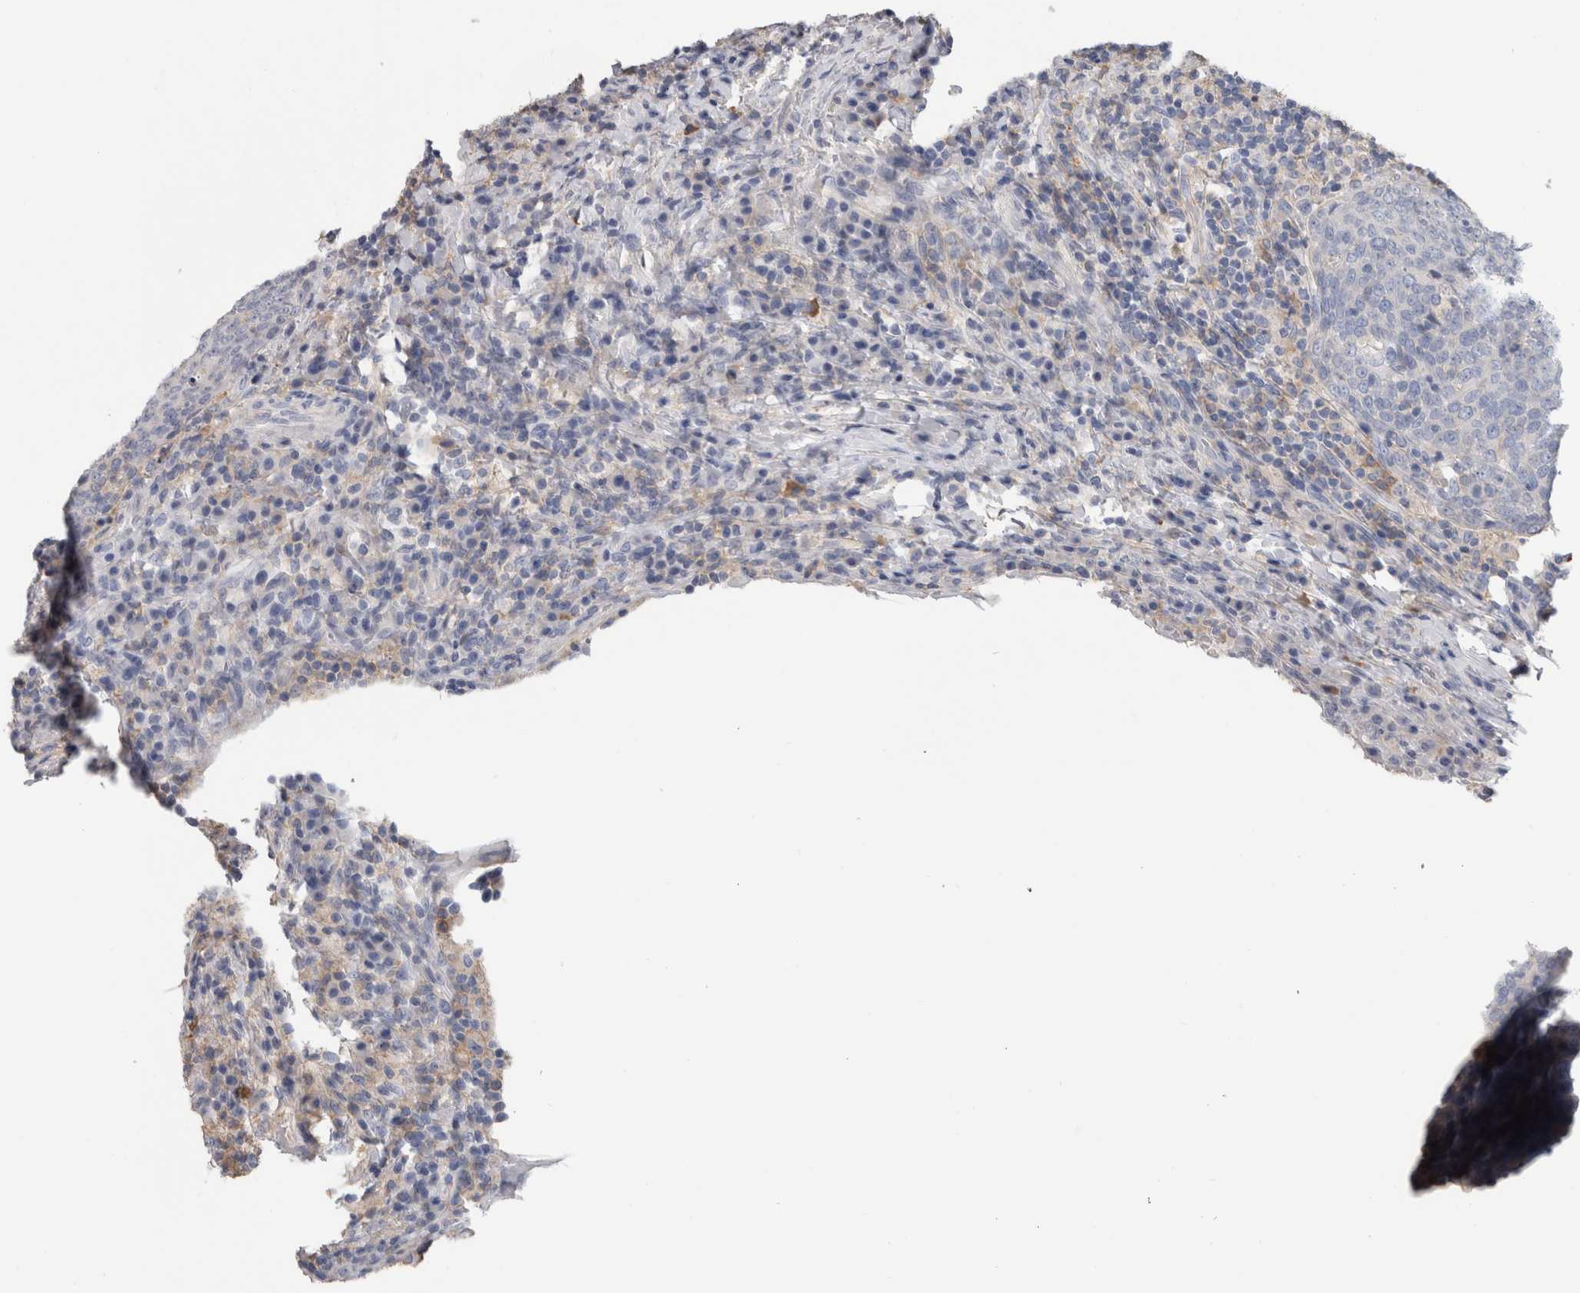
{"staining": {"intensity": "negative", "quantity": "none", "location": "none"}, "tissue": "head and neck cancer", "cell_type": "Tumor cells", "image_type": "cancer", "snomed": [{"axis": "morphology", "description": "Squamous cell carcinoma, NOS"}, {"axis": "morphology", "description": "Squamous cell carcinoma, metastatic, NOS"}, {"axis": "topography", "description": "Lymph node"}, {"axis": "topography", "description": "Head-Neck"}], "caption": "This is an immunohistochemistry photomicrograph of head and neck metastatic squamous cell carcinoma. There is no staining in tumor cells.", "gene": "SCRN1", "patient": {"sex": "male", "age": 62}}